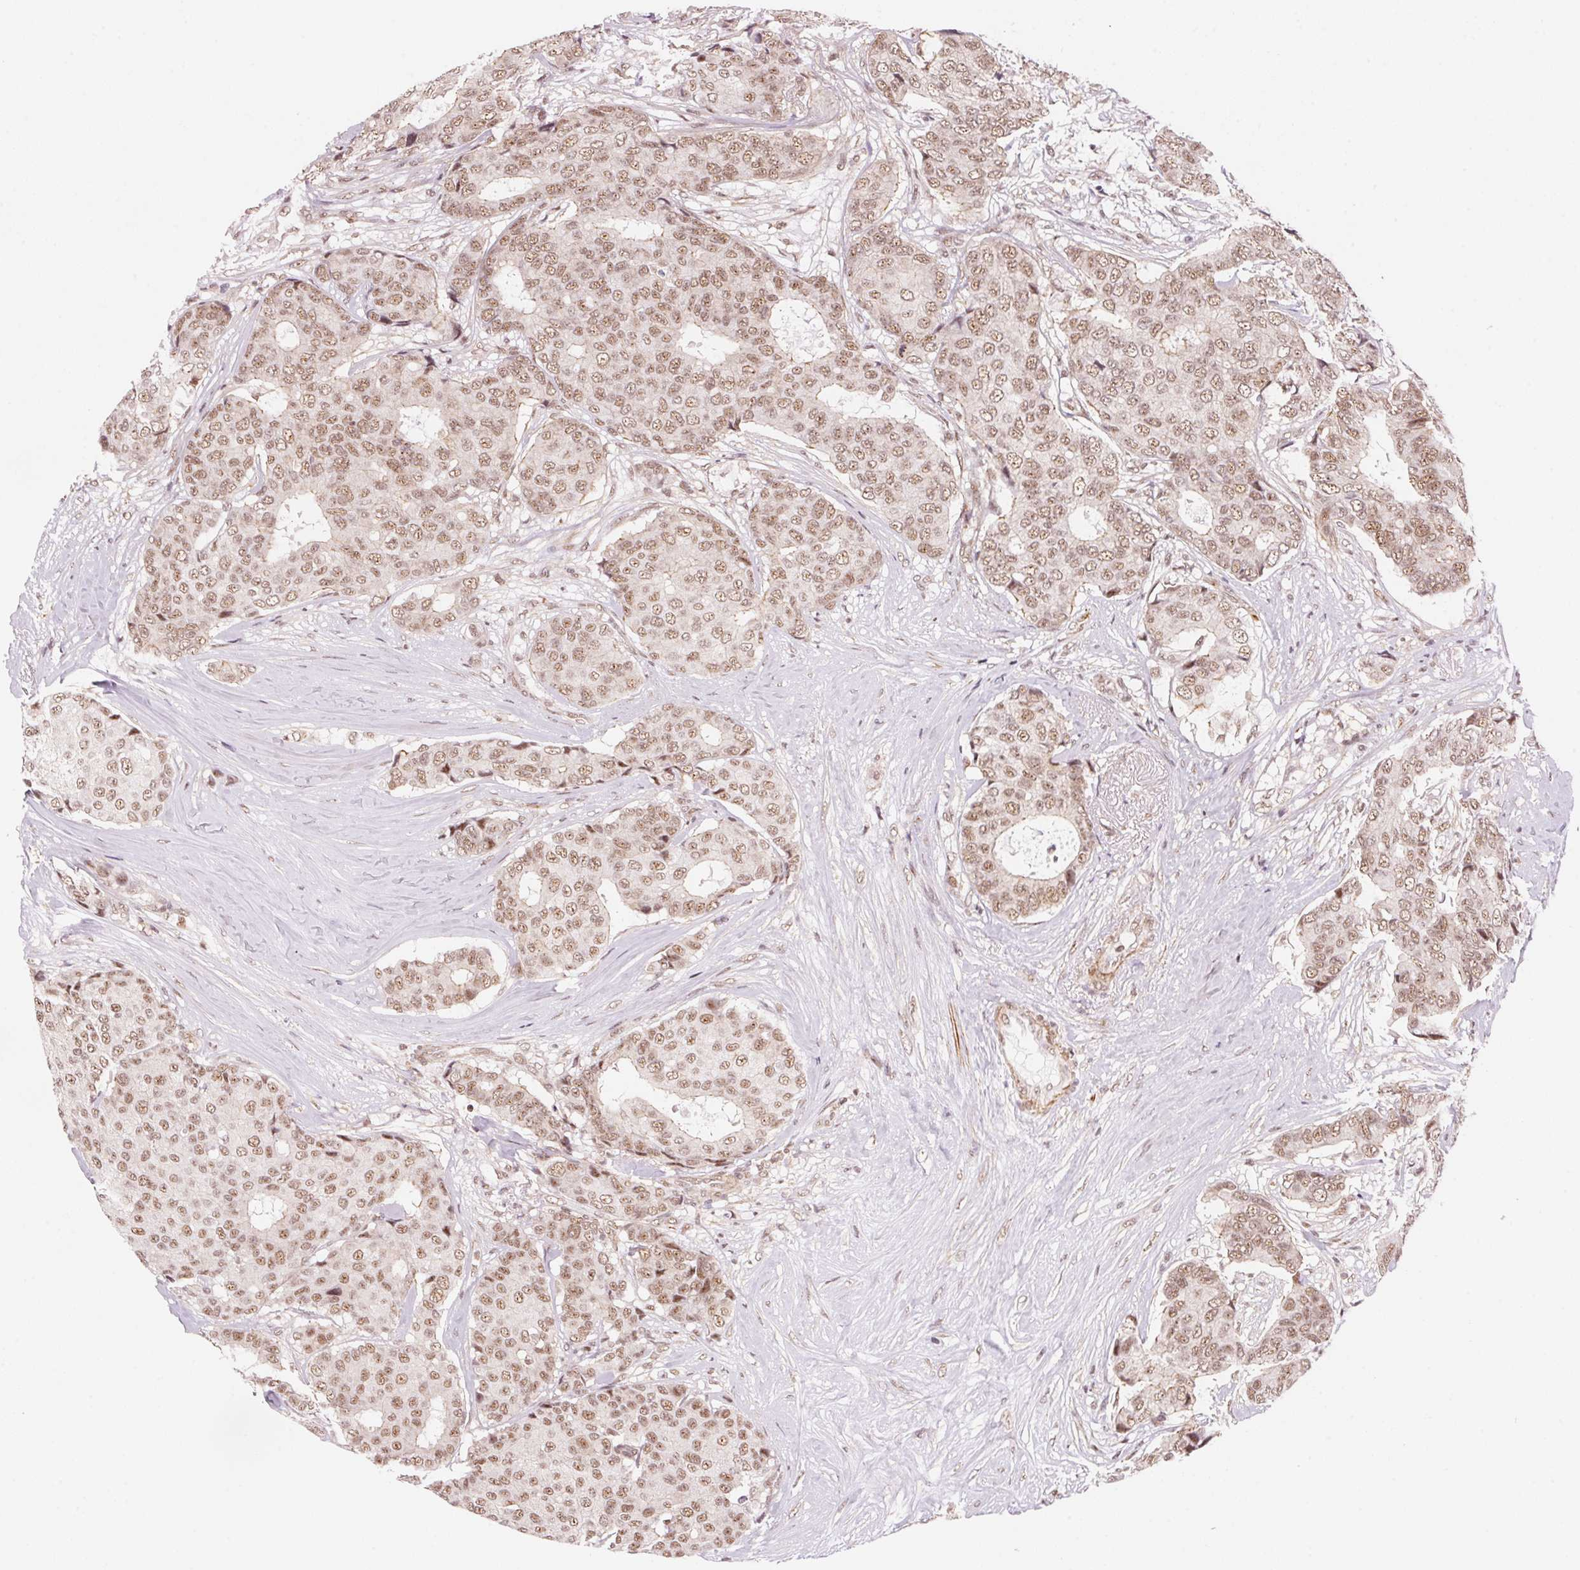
{"staining": {"intensity": "moderate", "quantity": ">75%", "location": "nuclear"}, "tissue": "breast cancer", "cell_type": "Tumor cells", "image_type": "cancer", "snomed": [{"axis": "morphology", "description": "Duct carcinoma"}, {"axis": "topography", "description": "Breast"}], "caption": "Breast cancer (invasive ductal carcinoma) tissue reveals moderate nuclear positivity in about >75% of tumor cells", "gene": "HNRNPDL", "patient": {"sex": "female", "age": 75}}